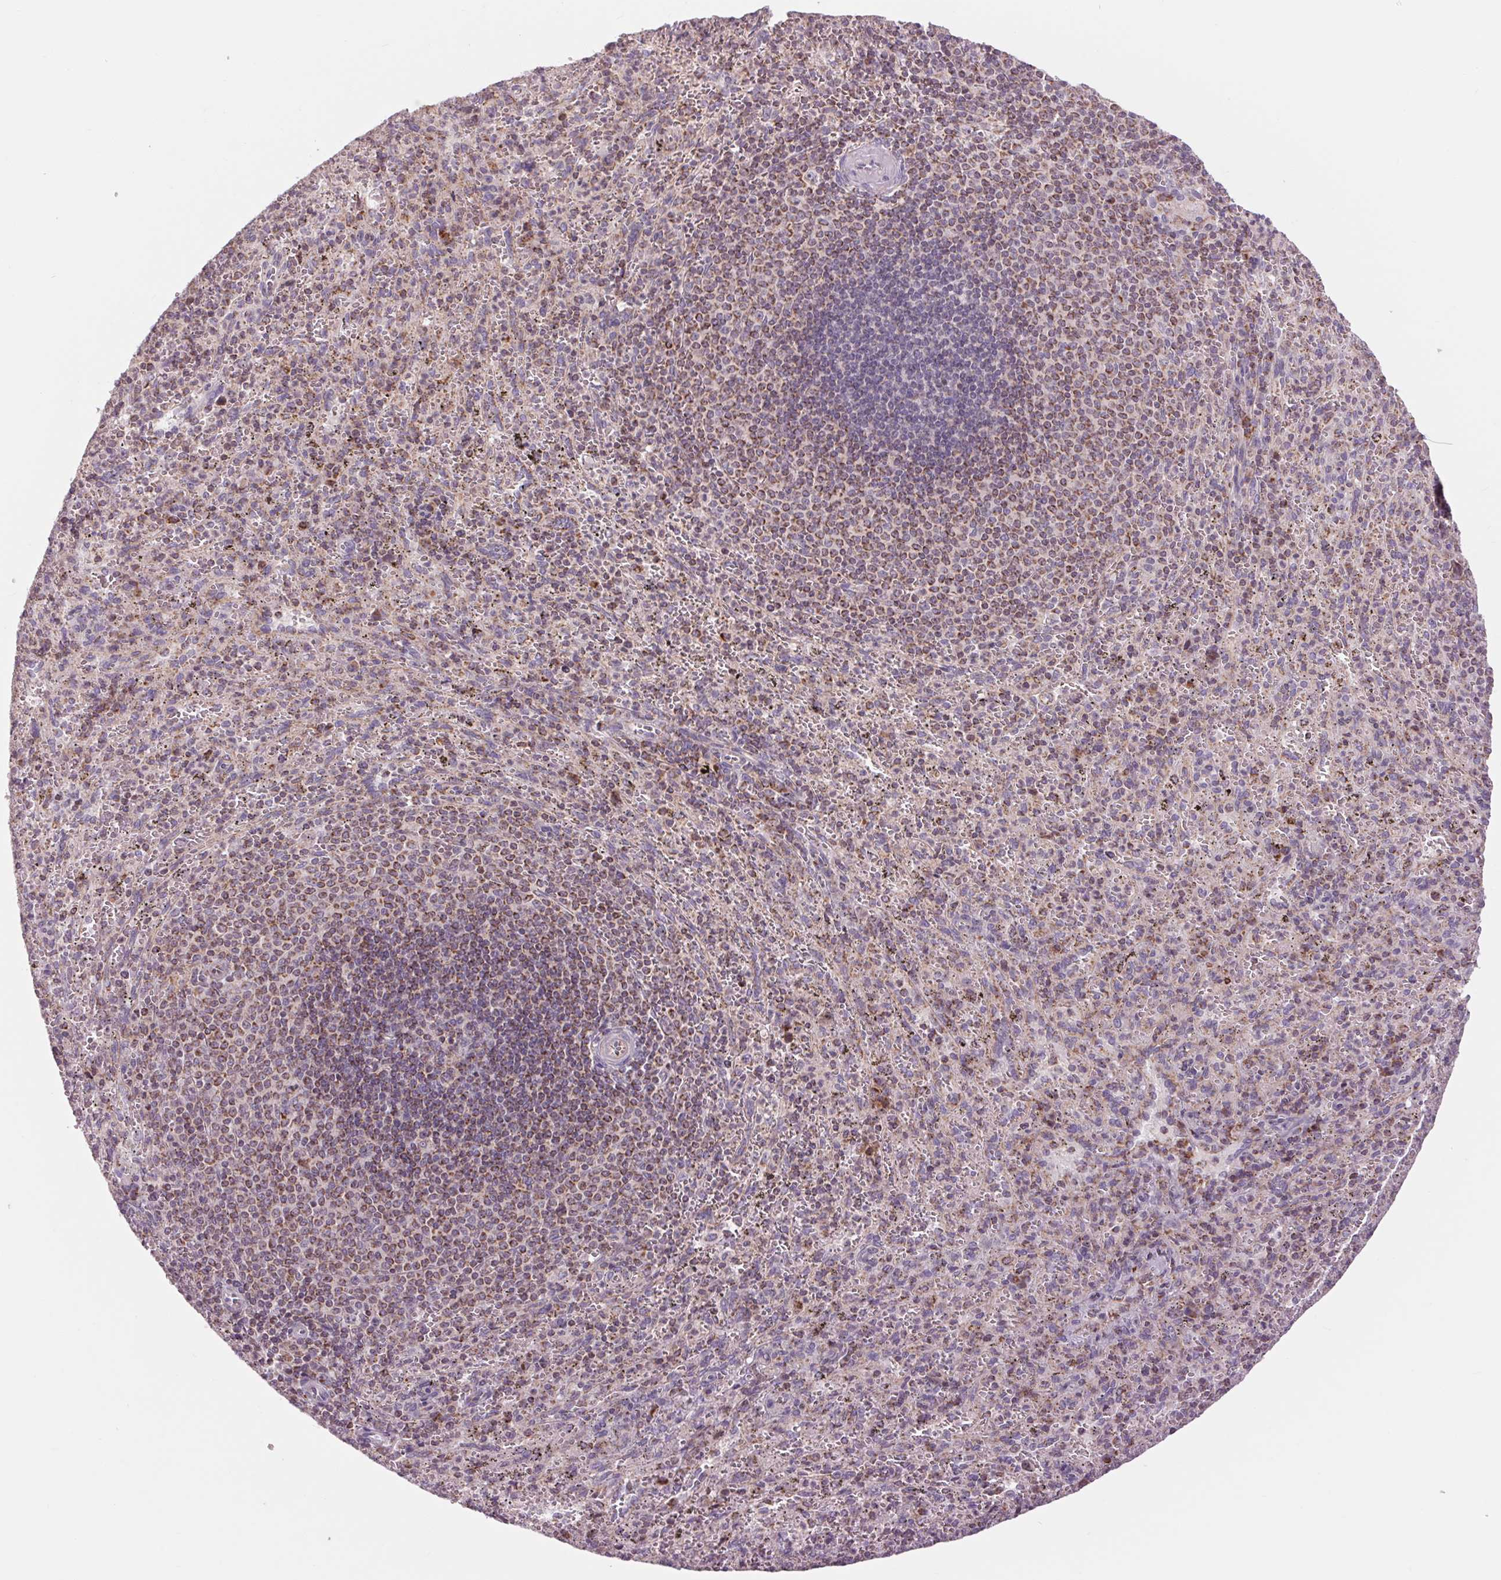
{"staining": {"intensity": "moderate", "quantity": "25%-75%", "location": "cytoplasmic/membranous"}, "tissue": "spleen", "cell_type": "Cells in red pulp", "image_type": "normal", "snomed": [{"axis": "morphology", "description": "Normal tissue, NOS"}, {"axis": "topography", "description": "Spleen"}], "caption": "The histopathology image demonstrates staining of benign spleen, revealing moderate cytoplasmic/membranous protein expression (brown color) within cells in red pulp. Nuclei are stained in blue.", "gene": "COX6A1", "patient": {"sex": "male", "age": 57}}